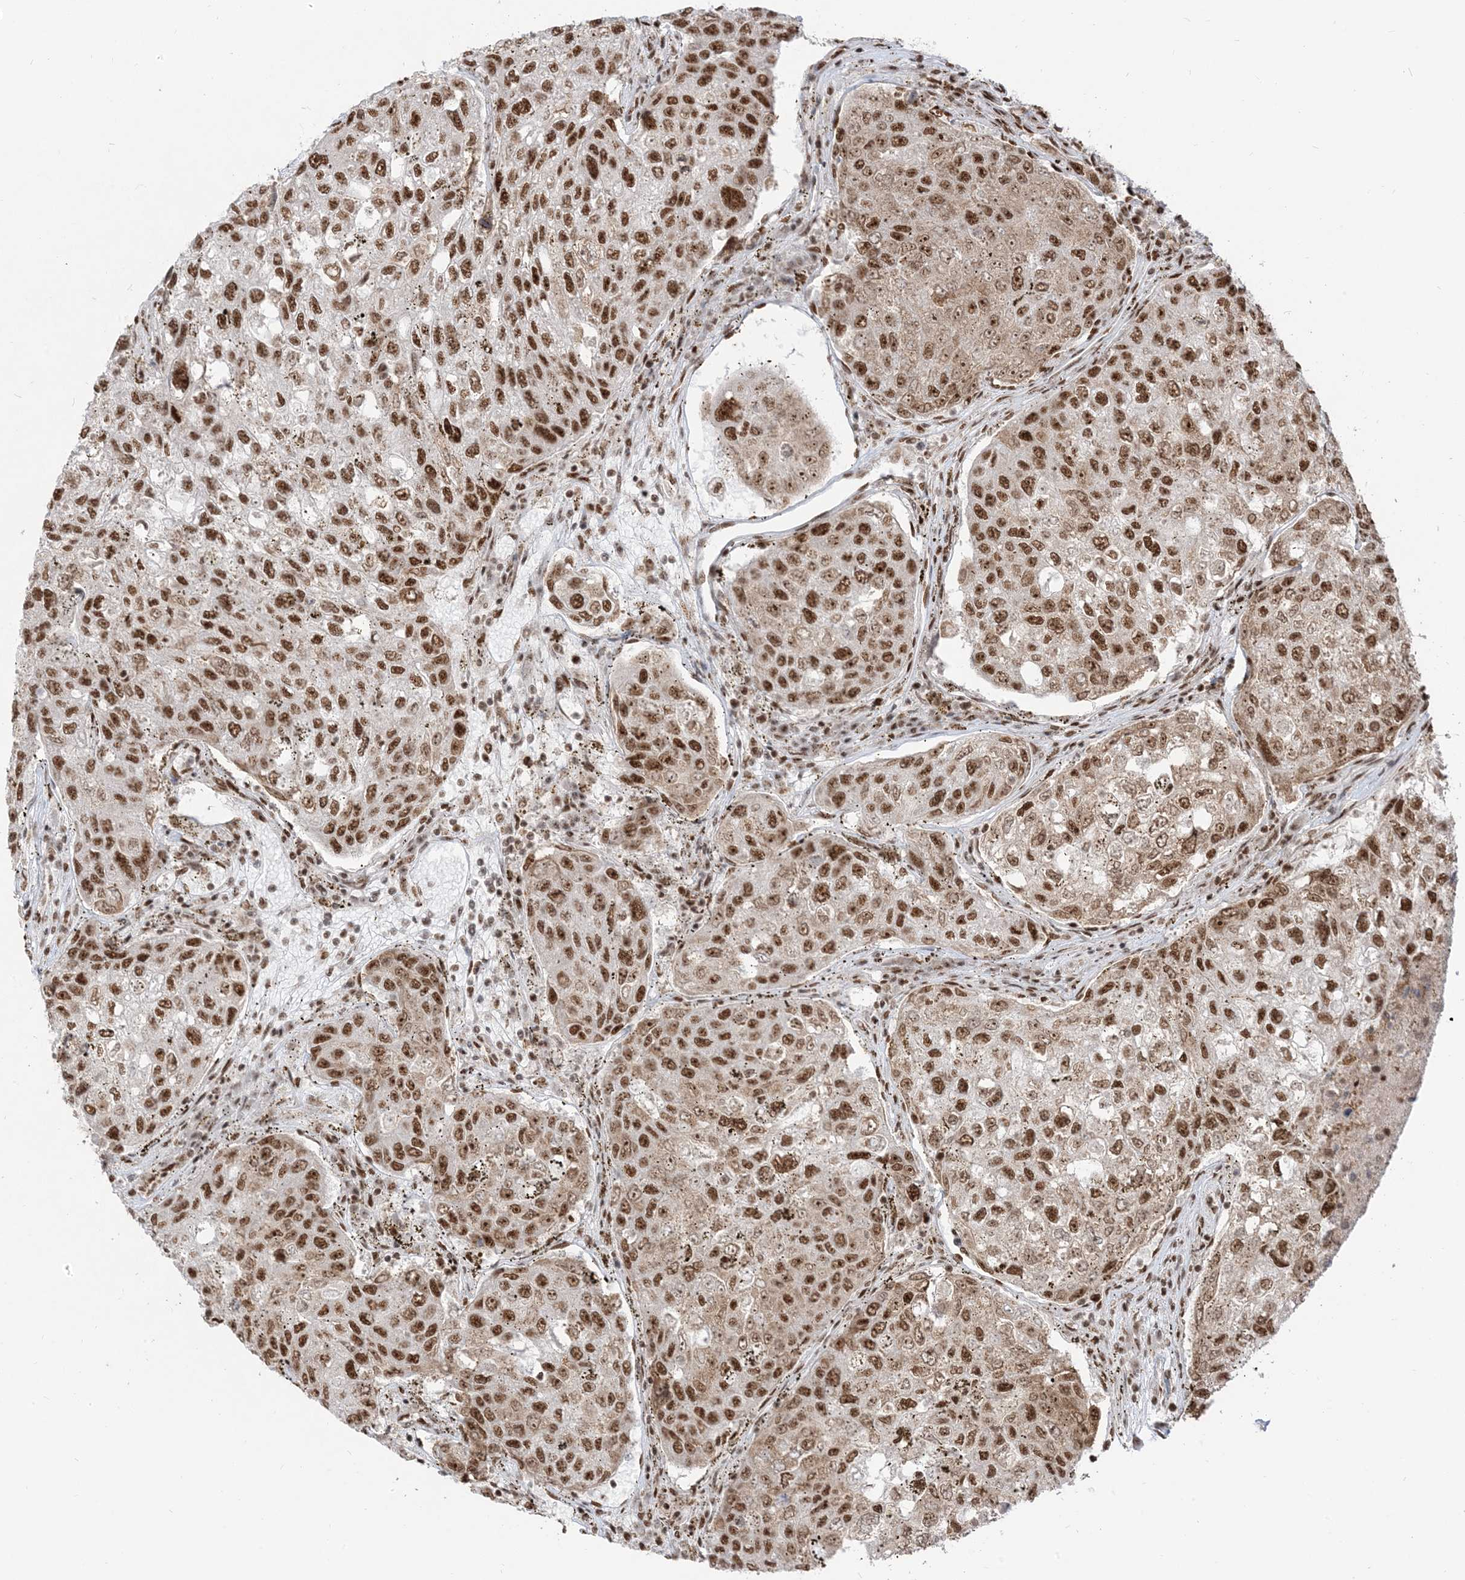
{"staining": {"intensity": "moderate", "quantity": ">75%", "location": "nuclear"}, "tissue": "urothelial cancer", "cell_type": "Tumor cells", "image_type": "cancer", "snomed": [{"axis": "morphology", "description": "Urothelial carcinoma, High grade"}, {"axis": "topography", "description": "Lymph node"}, {"axis": "topography", "description": "Urinary bladder"}], "caption": "High-power microscopy captured an IHC photomicrograph of high-grade urothelial carcinoma, revealing moderate nuclear staining in approximately >75% of tumor cells. Nuclei are stained in blue.", "gene": "ARGLU1", "patient": {"sex": "male", "age": 51}}